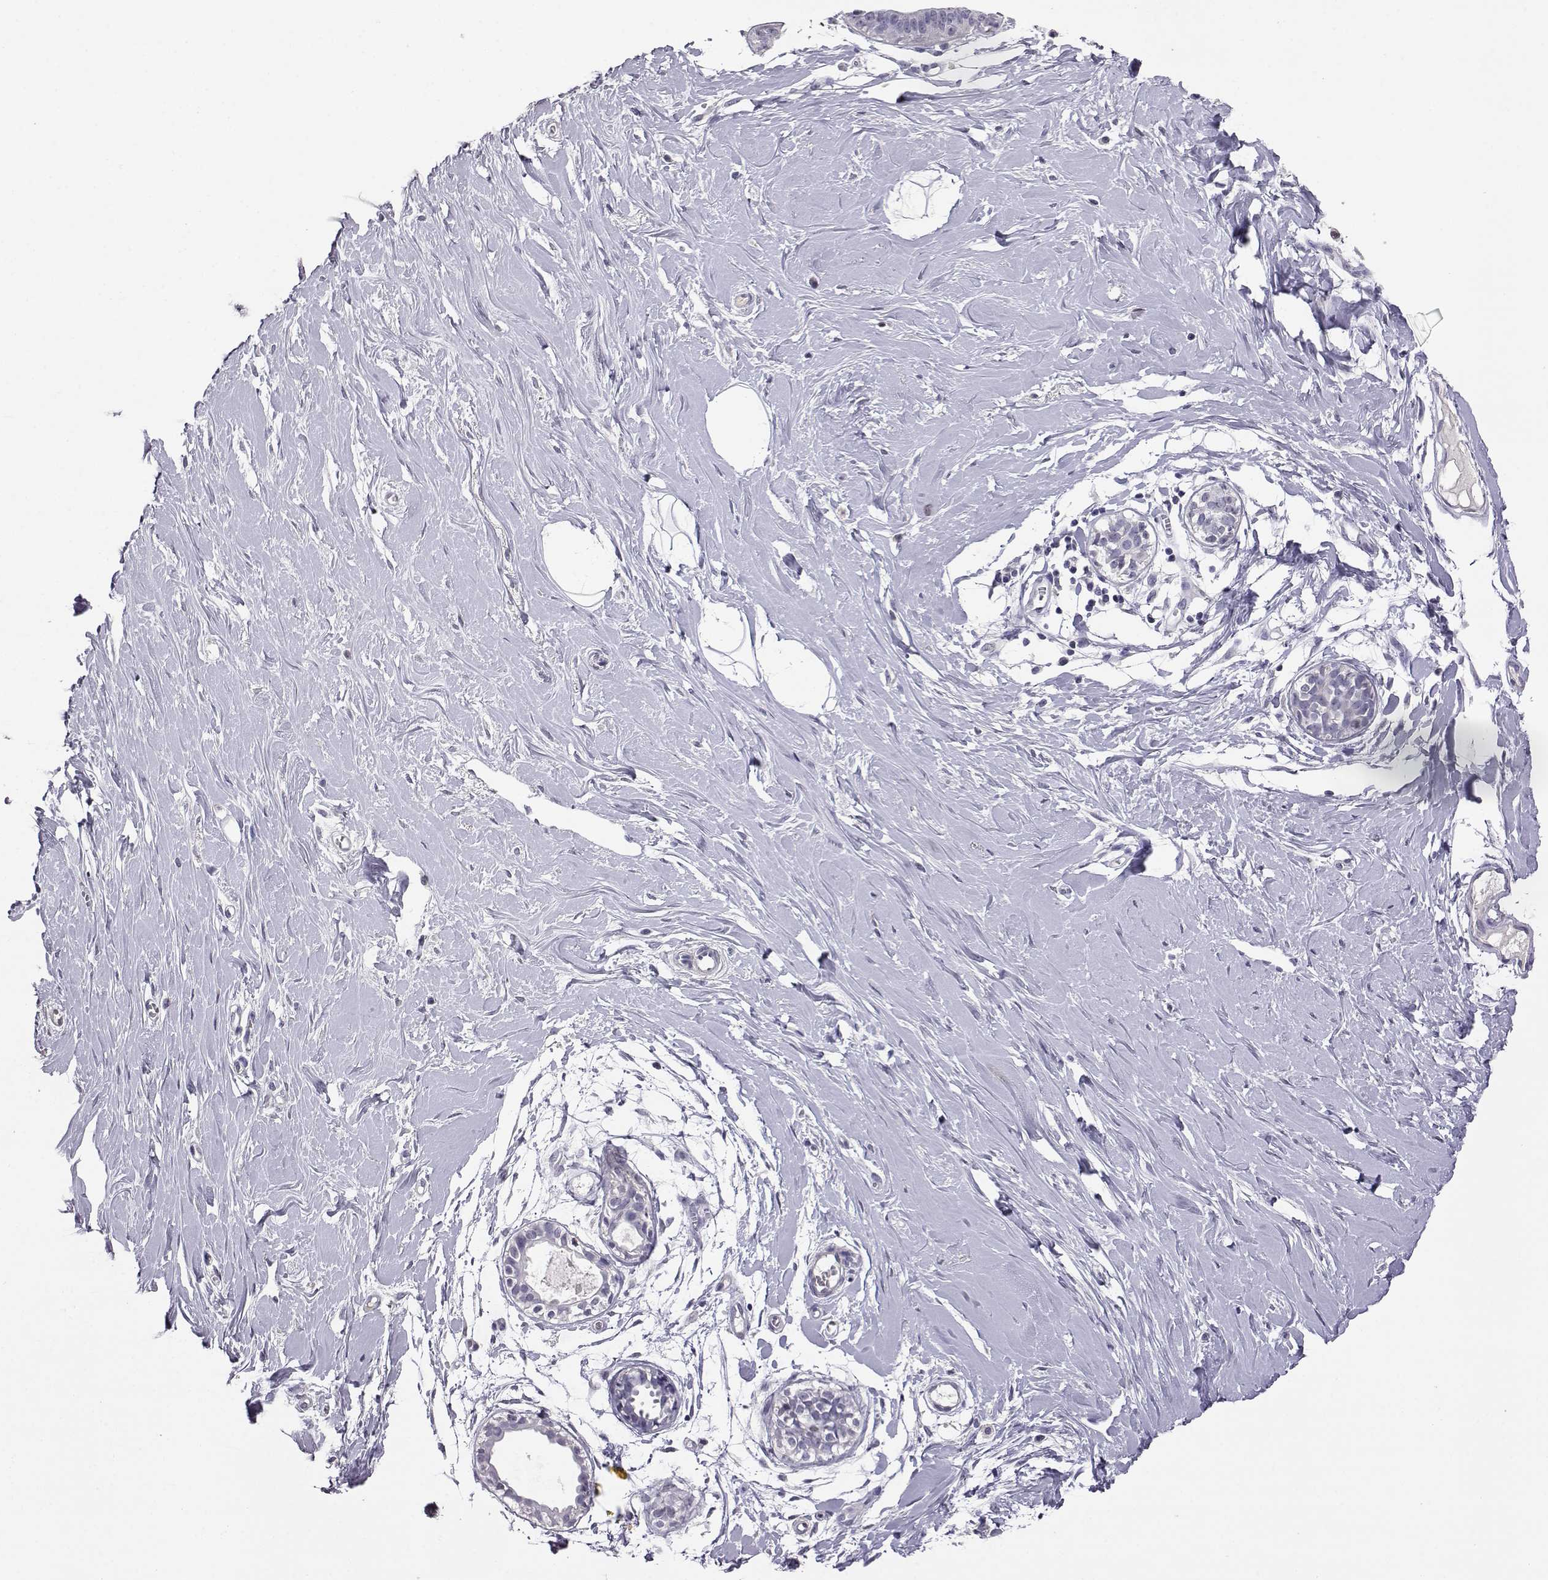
{"staining": {"intensity": "negative", "quantity": "none", "location": "none"}, "tissue": "breast", "cell_type": "Adipocytes", "image_type": "normal", "snomed": [{"axis": "morphology", "description": "Normal tissue, NOS"}, {"axis": "topography", "description": "Breast"}], "caption": "DAB (3,3'-diaminobenzidine) immunohistochemical staining of benign human breast displays no significant staining in adipocytes.", "gene": "AKR1B1", "patient": {"sex": "female", "age": 49}}